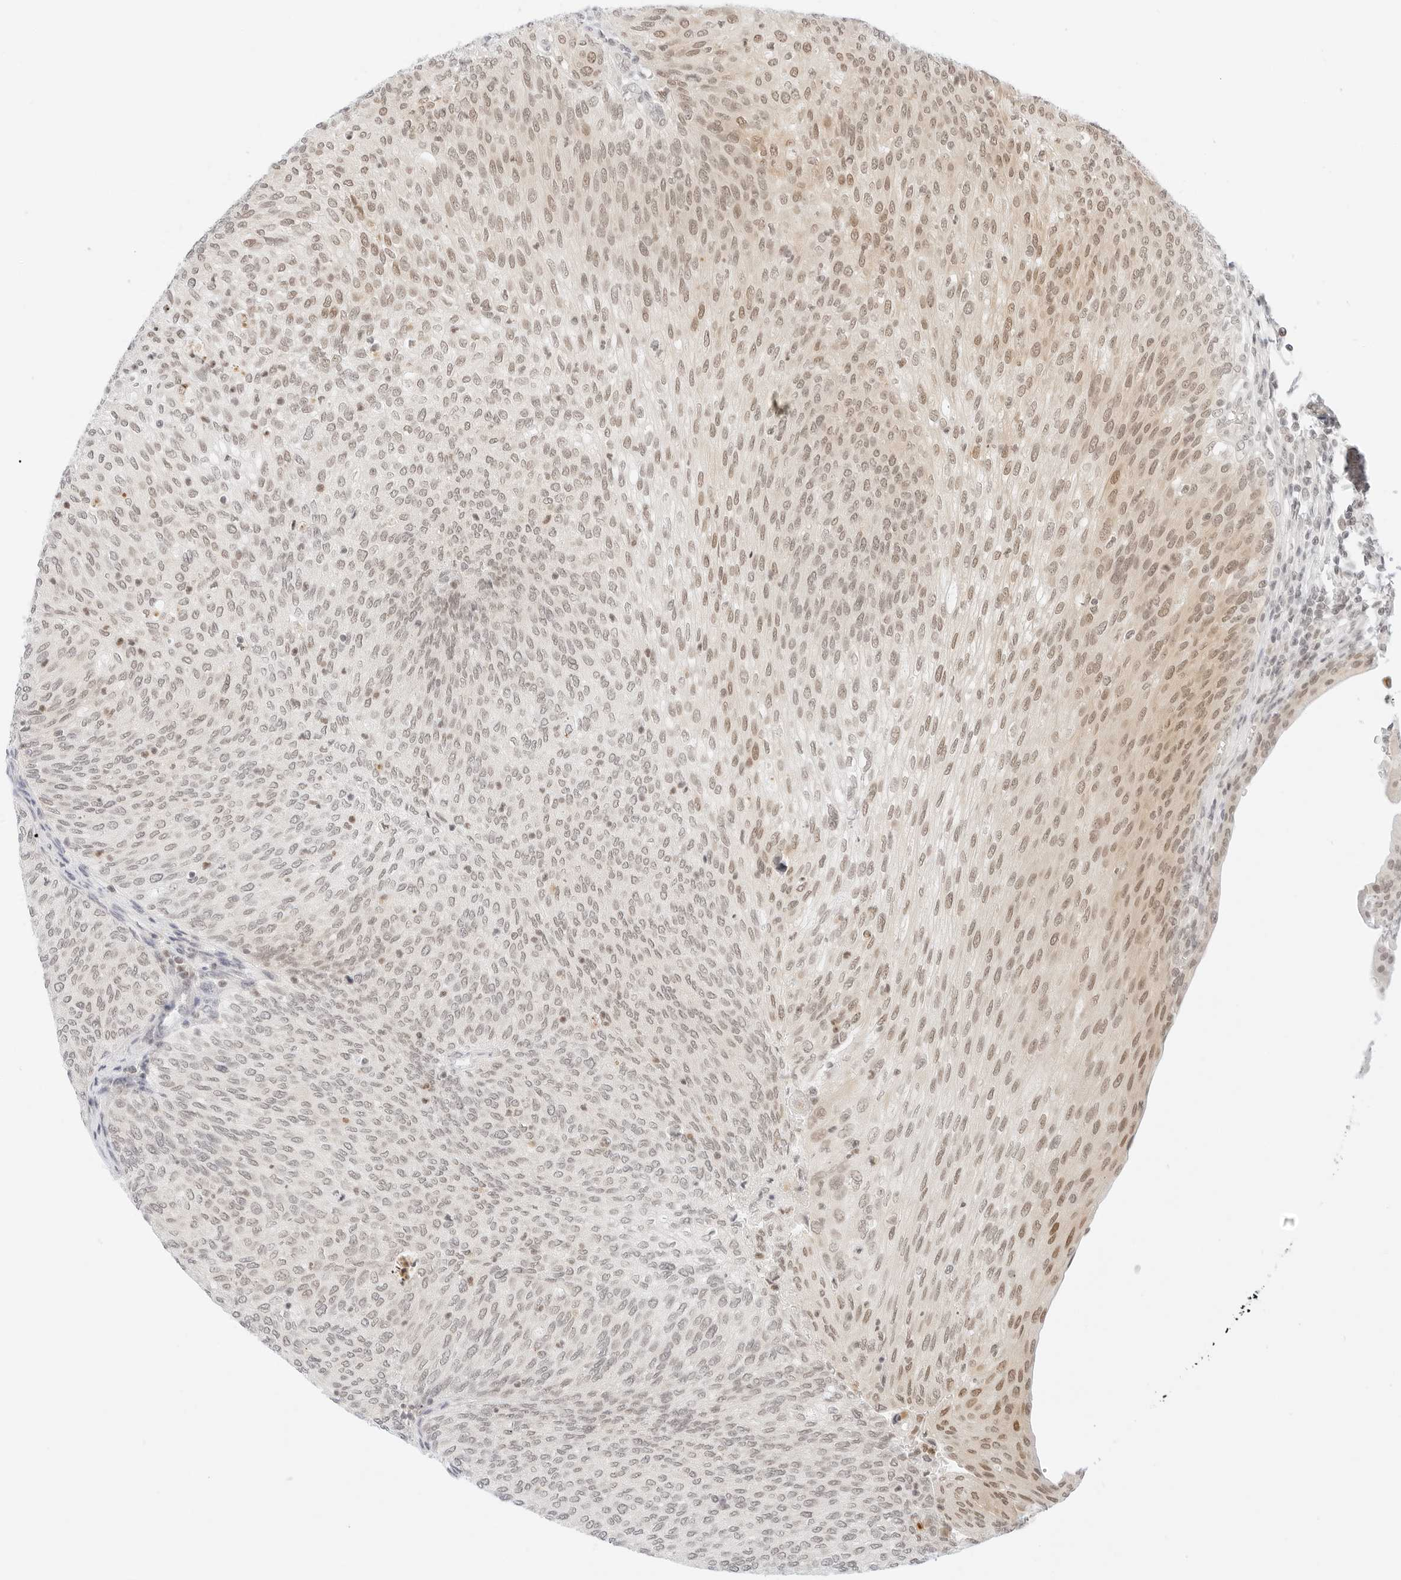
{"staining": {"intensity": "weak", "quantity": "25%-75%", "location": "cytoplasmic/membranous,nuclear"}, "tissue": "urothelial cancer", "cell_type": "Tumor cells", "image_type": "cancer", "snomed": [{"axis": "morphology", "description": "Urothelial carcinoma, Low grade"}, {"axis": "topography", "description": "Urinary bladder"}], "caption": "A photomicrograph of human urothelial cancer stained for a protein exhibits weak cytoplasmic/membranous and nuclear brown staining in tumor cells.", "gene": "POLR3C", "patient": {"sex": "female", "age": 79}}